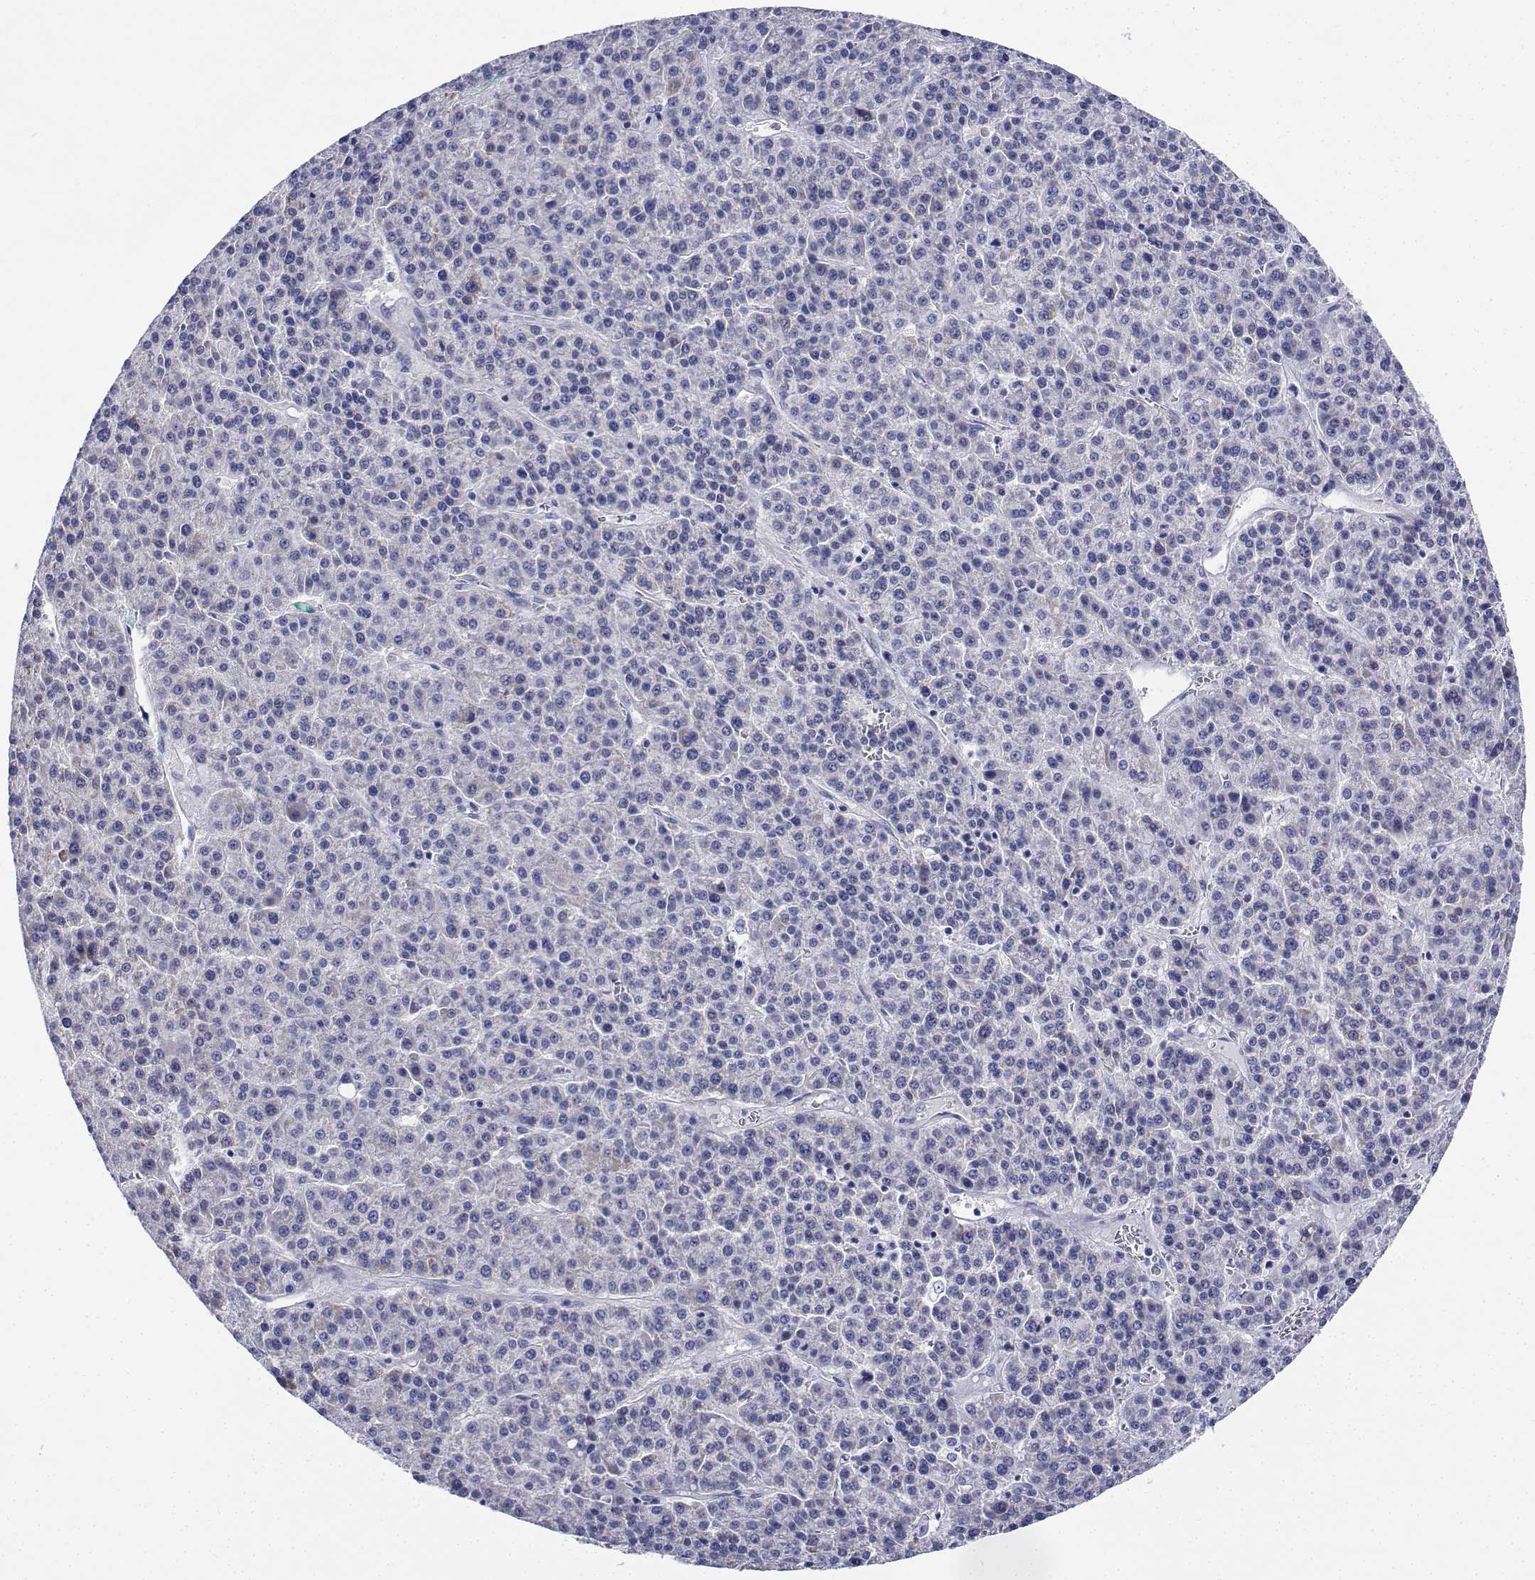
{"staining": {"intensity": "negative", "quantity": "none", "location": "none"}, "tissue": "liver cancer", "cell_type": "Tumor cells", "image_type": "cancer", "snomed": [{"axis": "morphology", "description": "Carcinoma, Hepatocellular, NOS"}, {"axis": "topography", "description": "Liver"}], "caption": "An immunohistochemistry (IHC) micrograph of hepatocellular carcinoma (liver) is shown. There is no staining in tumor cells of hepatocellular carcinoma (liver).", "gene": "CDHR3", "patient": {"sex": "female", "age": 58}}